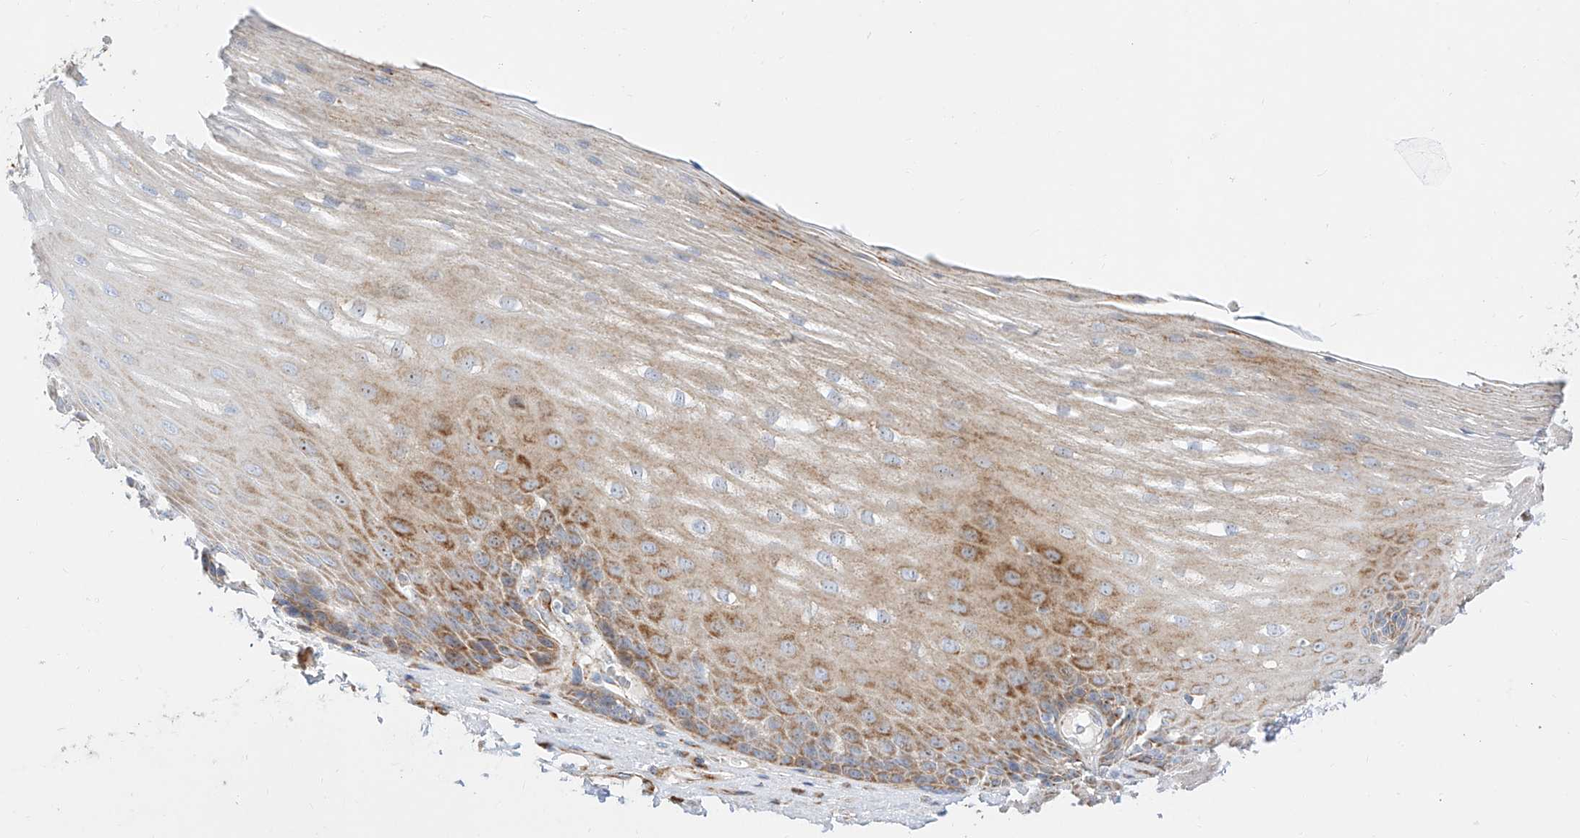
{"staining": {"intensity": "moderate", "quantity": ">75%", "location": "cytoplasmic/membranous"}, "tissue": "esophagus", "cell_type": "Squamous epithelial cells", "image_type": "normal", "snomed": [{"axis": "morphology", "description": "Normal tissue, NOS"}, {"axis": "topography", "description": "Esophagus"}], "caption": "Protein analysis of normal esophagus displays moderate cytoplasmic/membranous expression in about >75% of squamous epithelial cells. (Brightfield microscopy of DAB IHC at high magnification).", "gene": "CST9", "patient": {"sex": "male", "age": 62}}